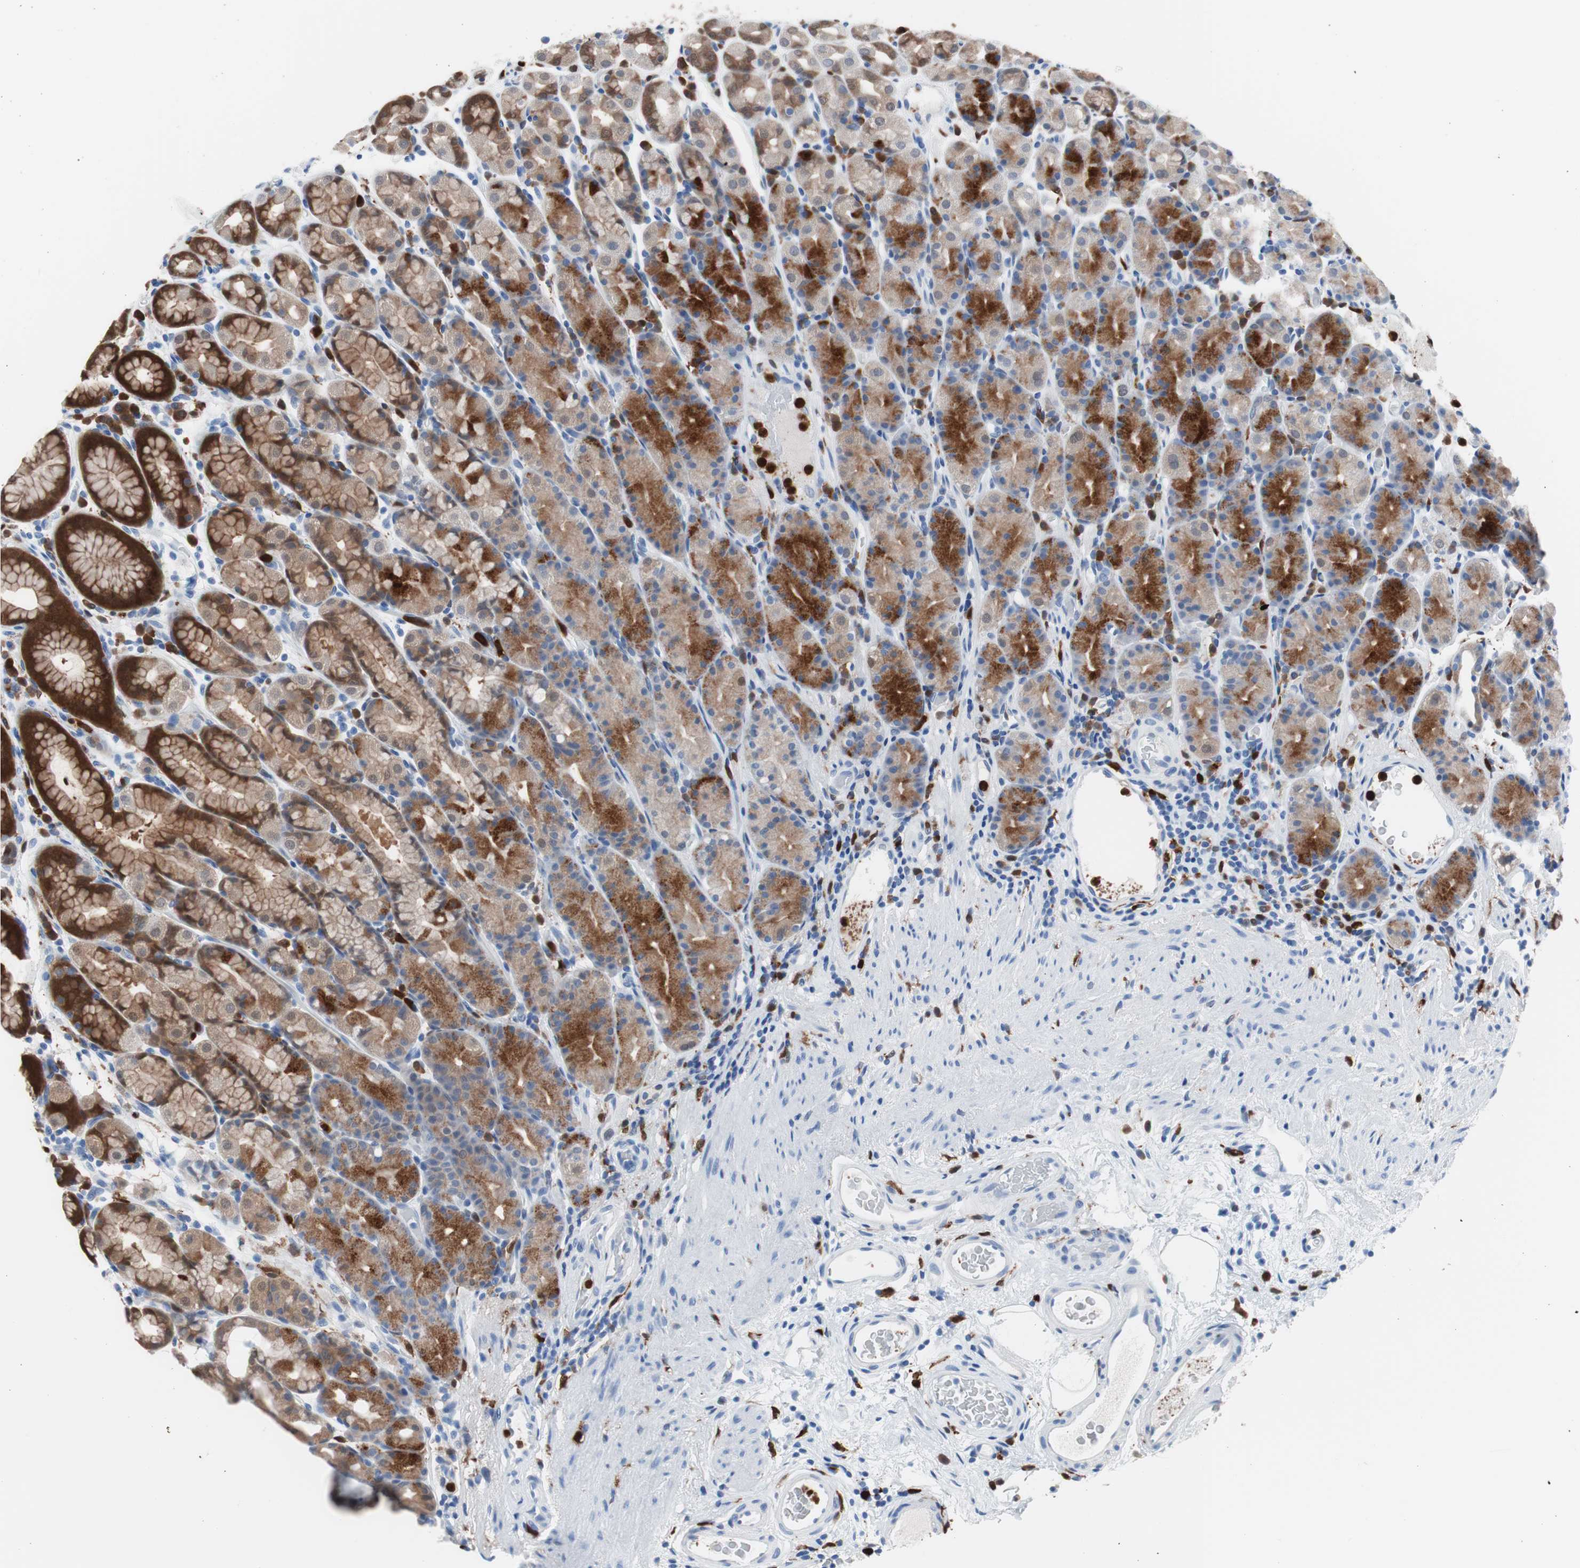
{"staining": {"intensity": "strong", "quantity": "25%-75%", "location": "cytoplasmic/membranous"}, "tissue": "stomach", "cell_type": "Glandular cells", "image_type": "normal", "snomed": [{"axis": "morphology", "description": "Normal tissue, NOS"}, {"axis": "topography", "description": "Stomach, upper"}], "caption": "Unremarkable stomach reveals strong cytoplasmic/membranous staining in approximately 25%-75% of glandular cells.", "gene": "SYK", "patient": {"sex": "male", "age": 68}}